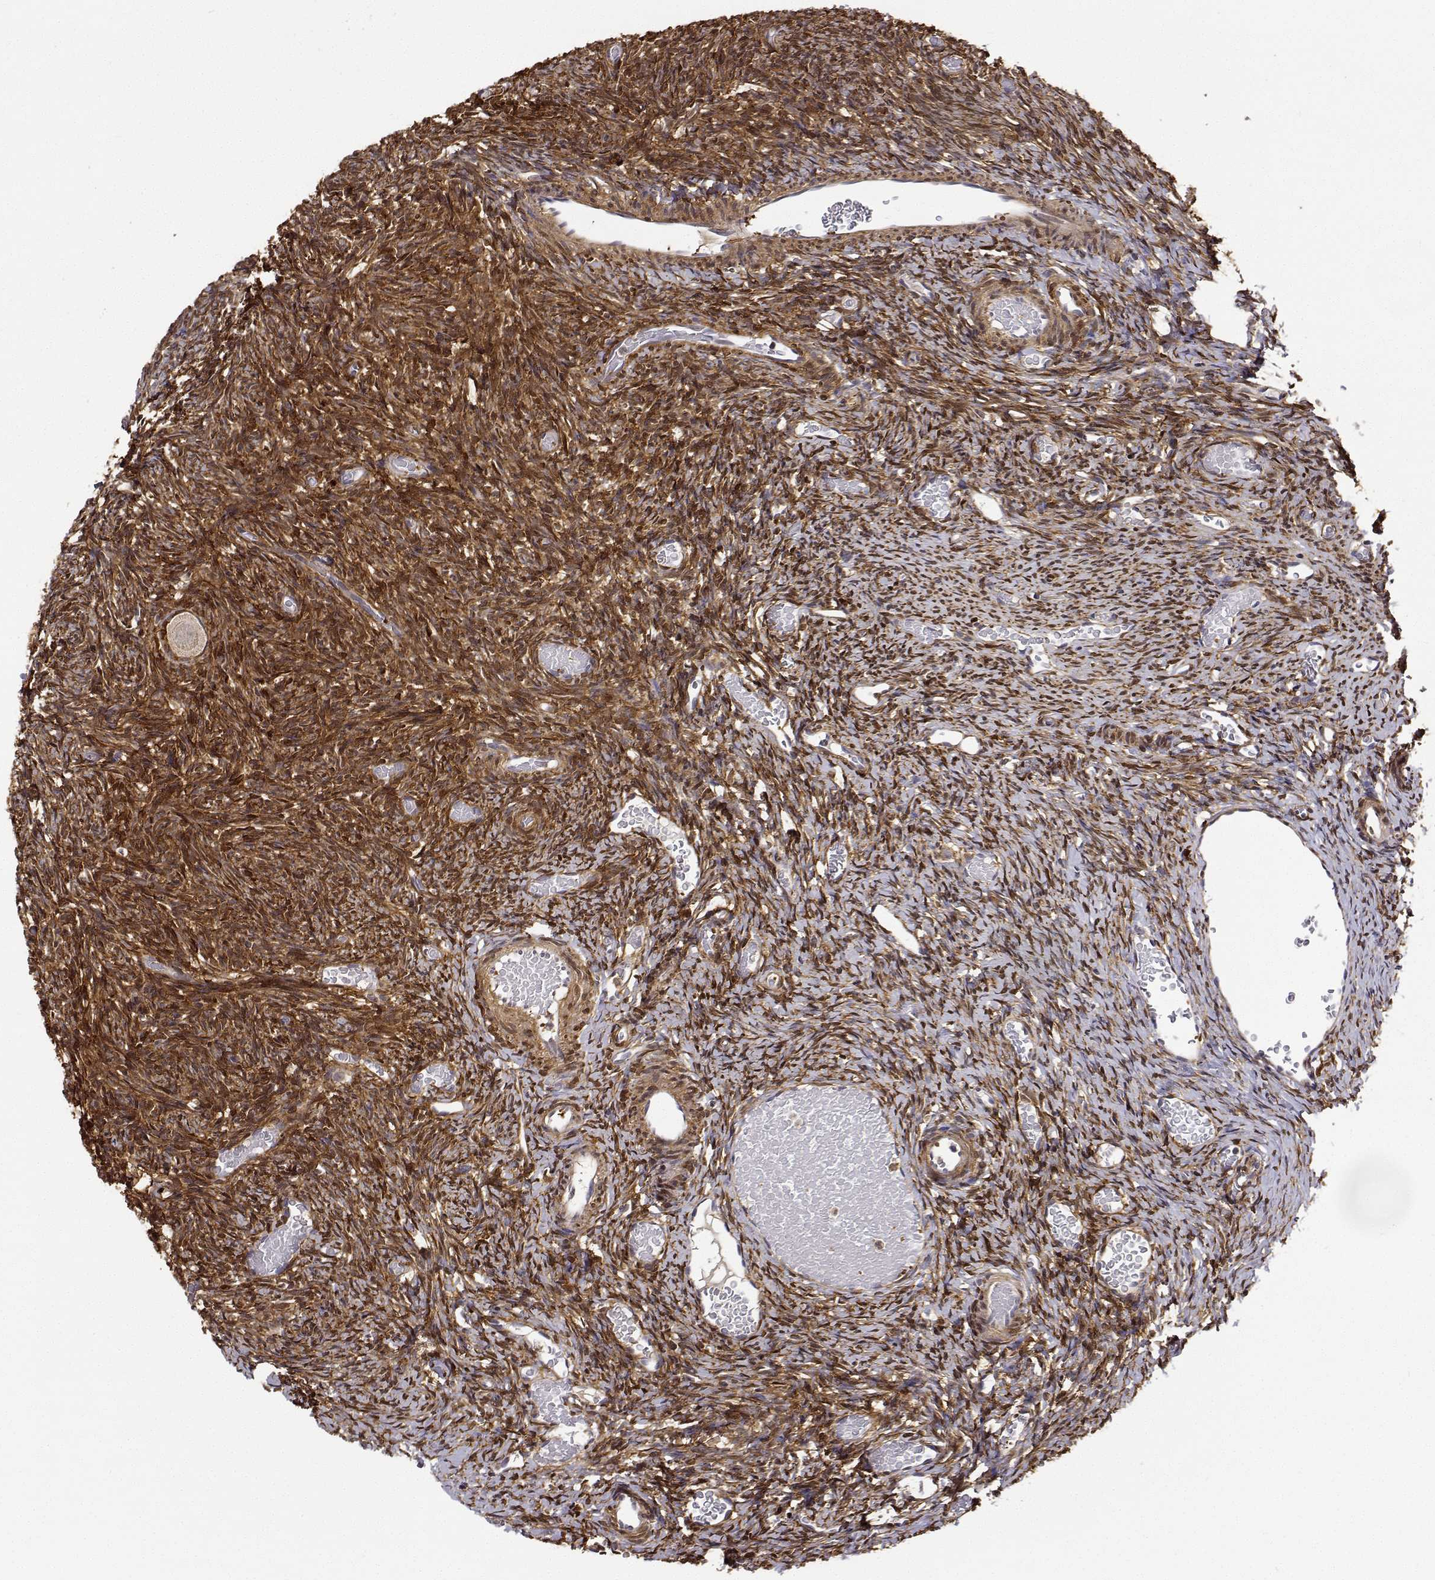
{"staining": {"intensity": "negative", "quantity": "none", "location": "none"}, "tissue": "ovary", "cell_type": "Follicle cells", "image_type": "normal", "snomed": [{"axis": "morphology", "description": "Normal tissue, NOS"}, {"axis": "topography", "description": "Ovary"}], "caption": "Photomicrograph shows no protein staining in follicle cells of benign ovary.", "gene": "PHGDH", "patient": {"sex": "female", "age": 39}}